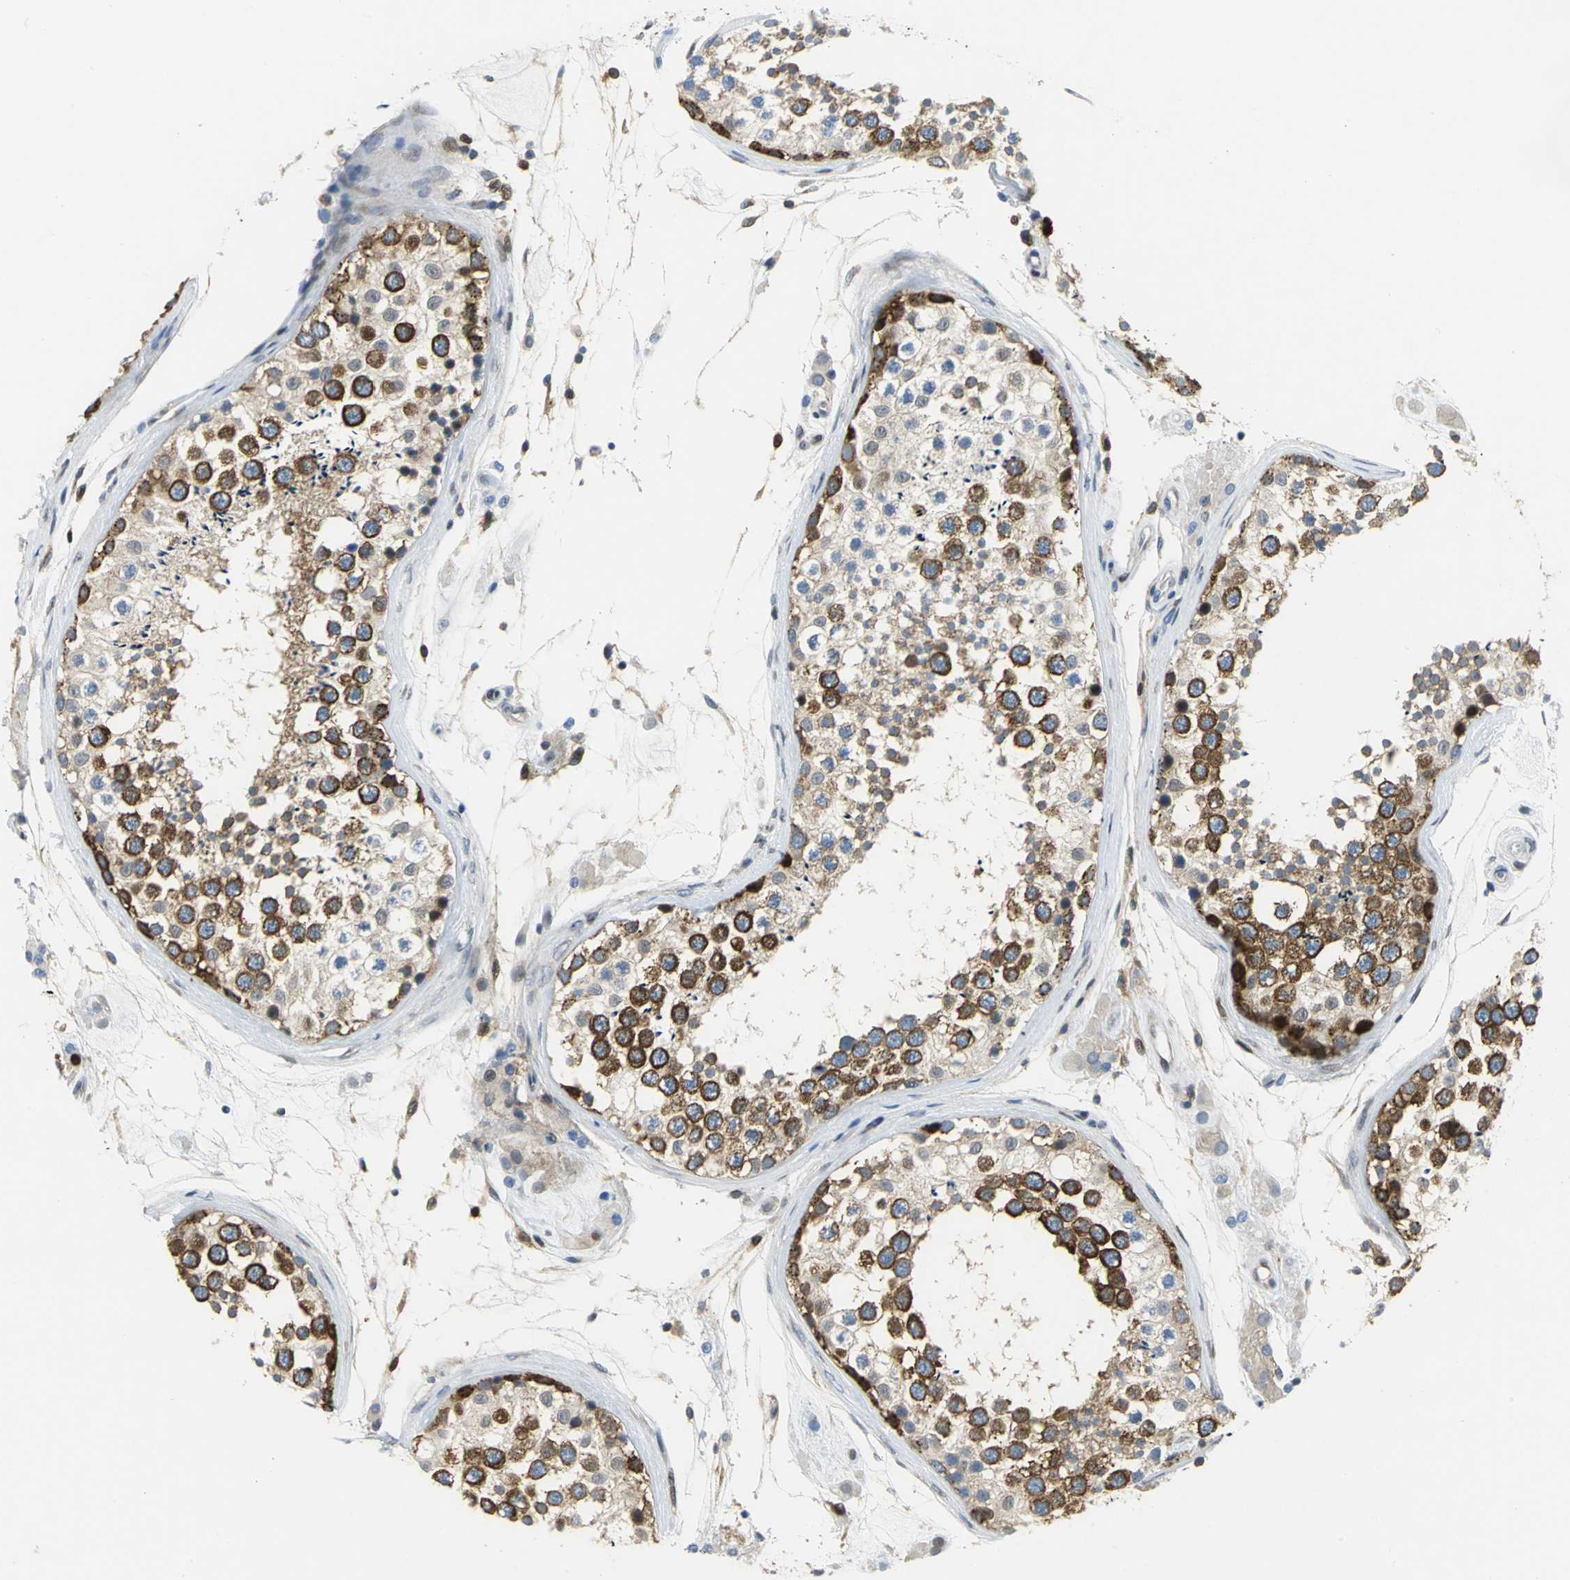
{"staining": {"intensity": "strong", "quantity": "25%-75%", "location": "cytoplasmic/membranous"}, "tissue": "testis", "cell_type": "Cells in seminiferous ducts", "image_type": "normal", "snomed": [{"axis": "morphology", "description": "Normal tissue, NOS"}, {"axis": "topography", "description": "Testis"}], "caption": "Human testis stained with a brown dye exhibits strong cytoplasmic/membranous positive staining in about 25%-75% of cells in seminiferous ducts.", "gene": "YBX1", "patient": {"sex": "male", "age": 46}}